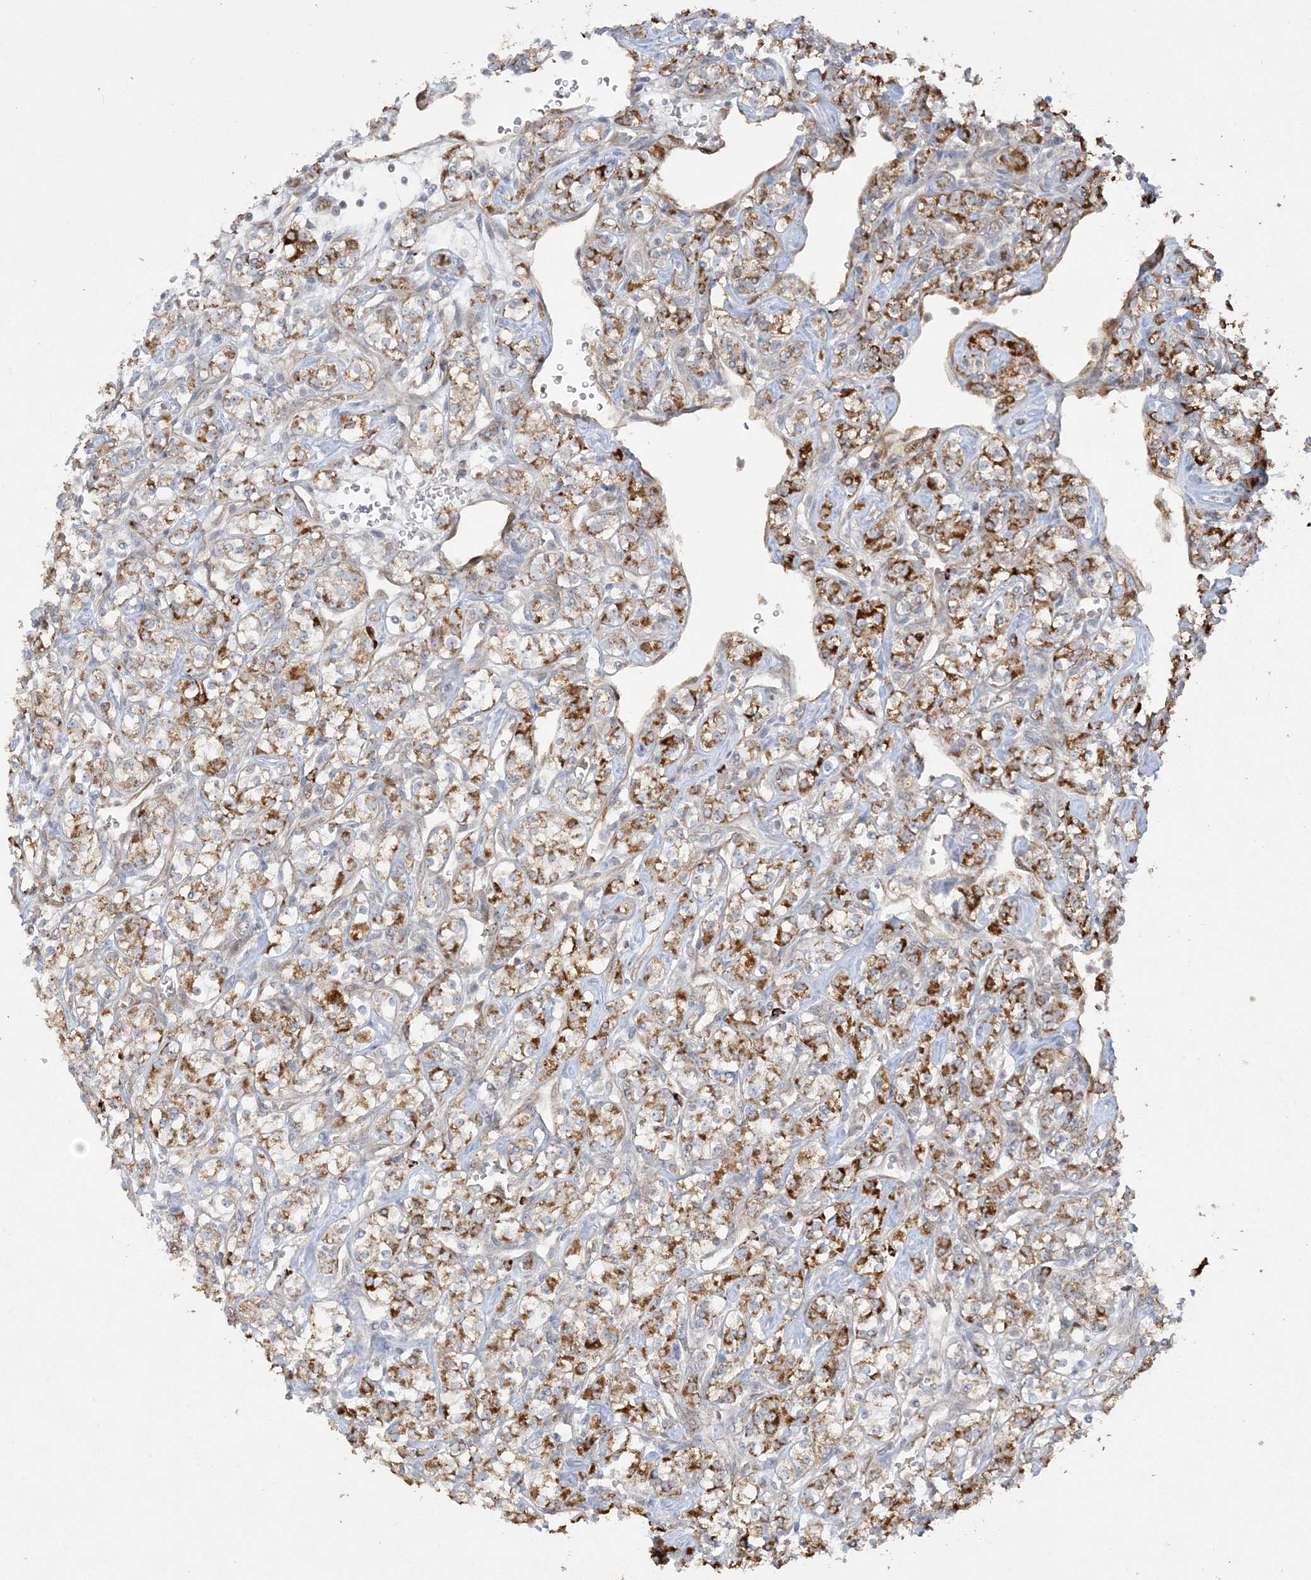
{"staining": {"intensity": "moderate", "quantity": ">75%", "location": "cytoplasmic/membranous"}, "tissue": "renal cancer", "cell_type": "Tumor cells", "image_type": "cancer", "snomed": [{"axis": "morphology", "description": "Adenocarcinoma, NOS"}, {"axis": "topography", "description": "Kidney"}], "caption": "Renal cancer (adenocarcinoma) stained for a protein shows moderate cytoplasmic/membranous positivity in tumor cells.", "gene": "INPP1", "patient": {"sex": "male", "age": 77}}